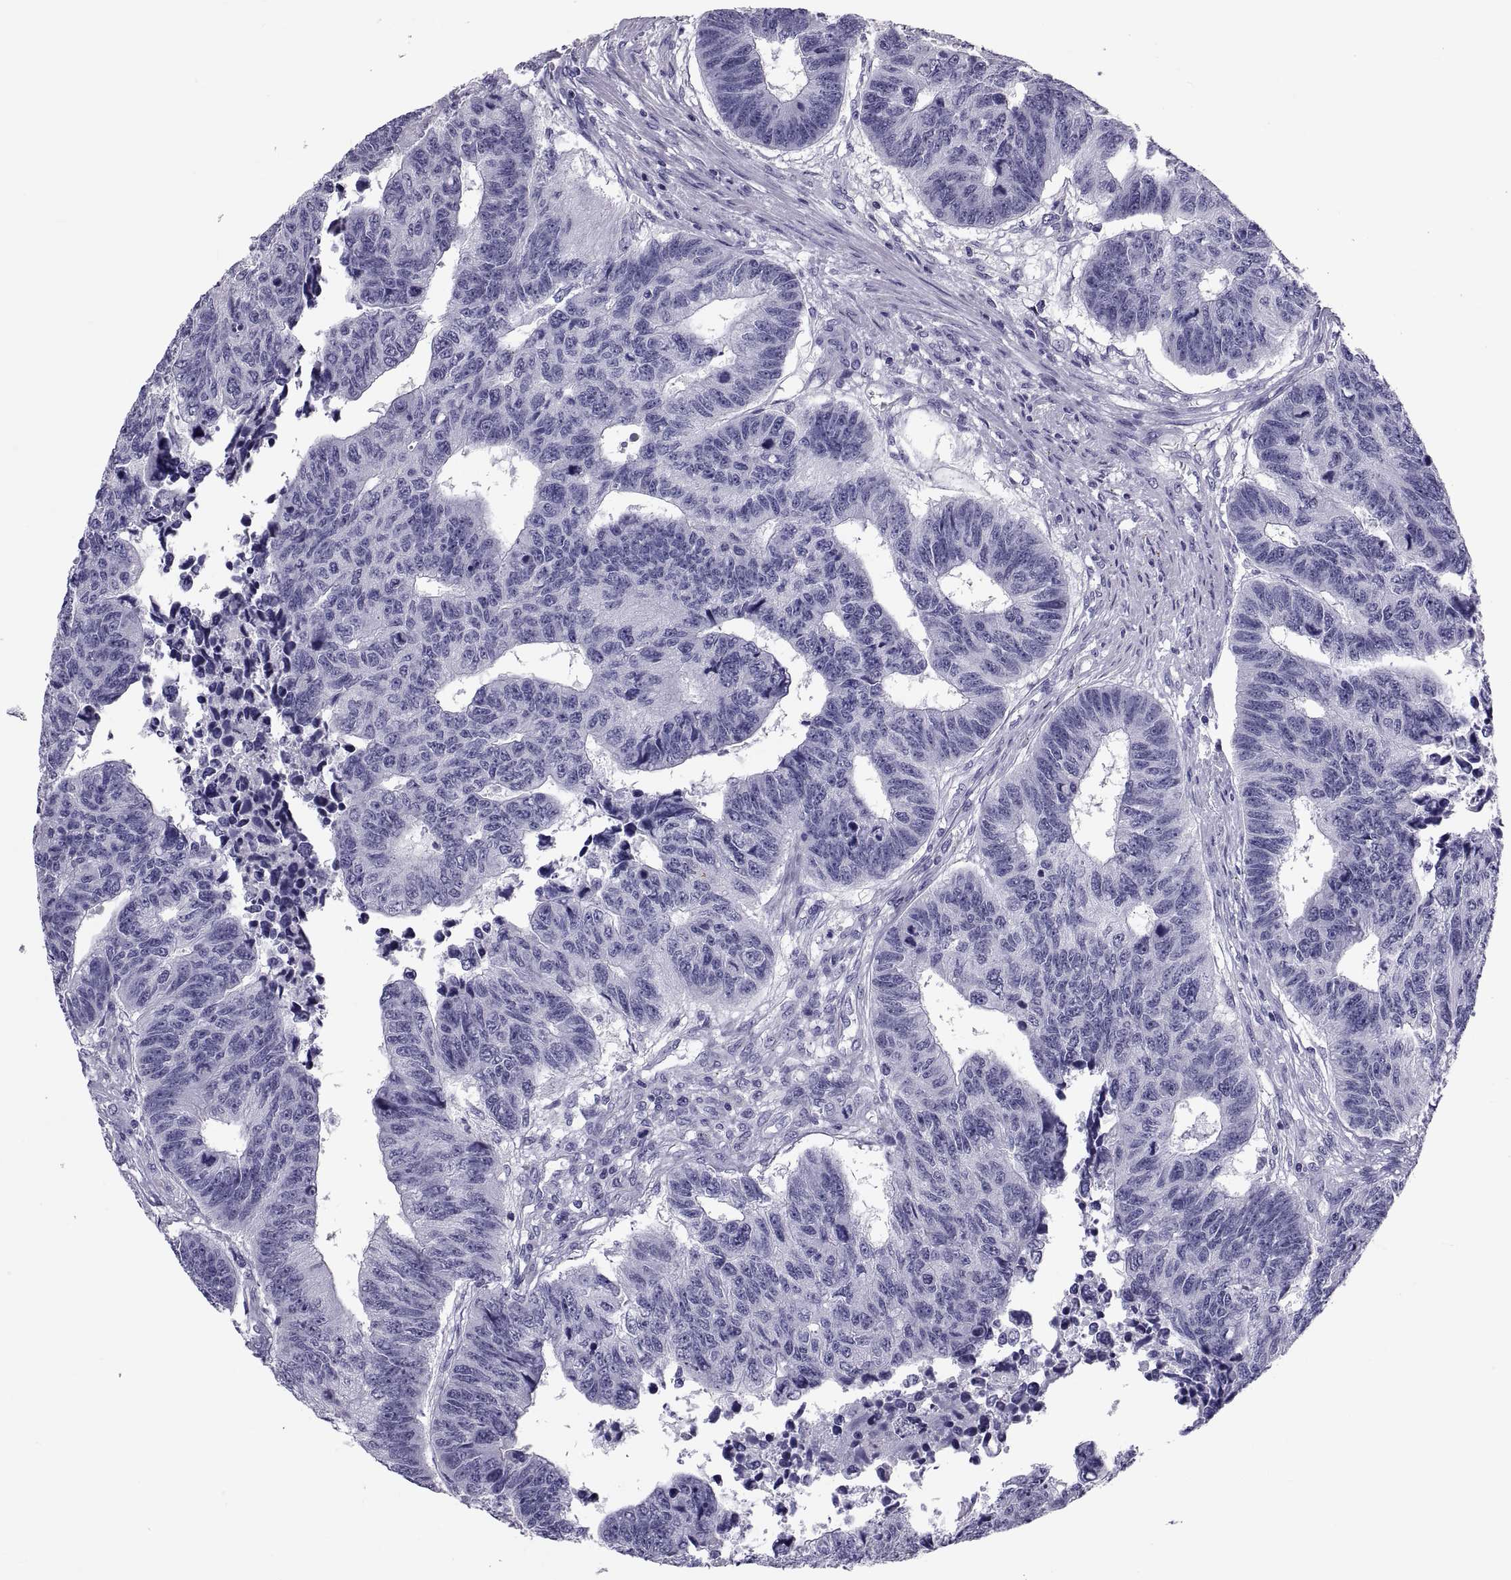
{"staining": {"intensity": "negative", "quantity": "none", "location": "none"}, "tissue": "colorectal cancer", "cell_type": "Tumor cells", "image_type": "cancer", "snomed": [{"axis": "morphology", "description": "Adenocarcinoma, NOS"}, {"axis": "topography", "description": "Rectum"}], "caption": "IHC image of neoplastic tissue: human adenocarcinoma (colorectal) stained with DAB (3,3'-diaminobenzidine) shows no significant protein expression in tumor cells.", "gene": "DEFB129", "patient": {"sex": "female", "age": 85}}